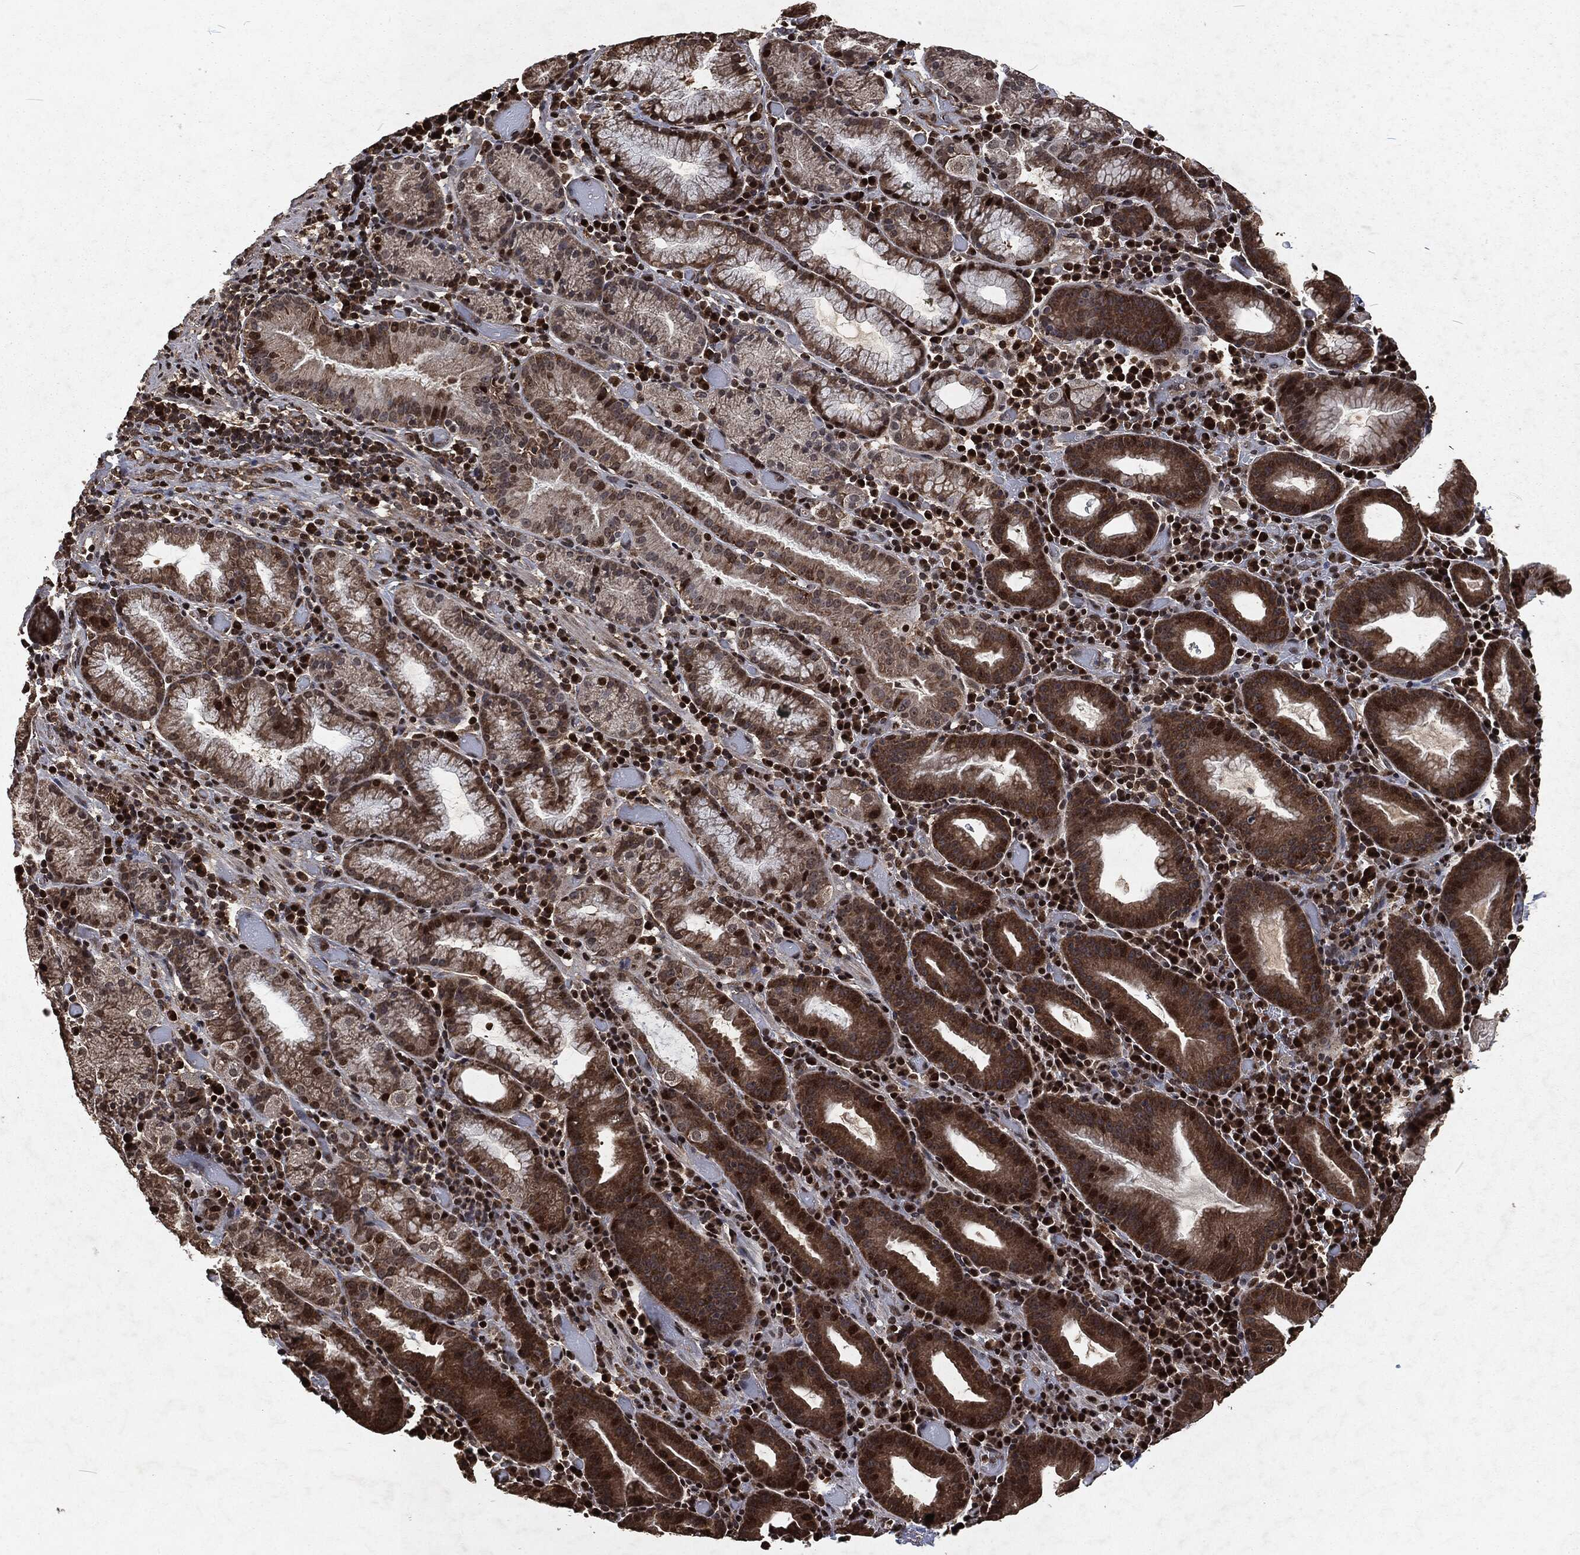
{"staining": {"intensity": "strong", "quantity": "<25%", "location": "cytoplasmic/membranous,nuclear"}, "tissue": "stomach cancer", "cell_type": "Tumor cells", "image_type": "cancer", "snomed": [{"axis": "morphology", "description": "Adenocarcinoma, NOS"}, {"axis": "topography", "description": "Stomach"}], "caption": "Tumor cells reveal strong cytoplasmic/membranous and nuclear expression in about <25% of cells in adenocarcinoma (stomach).", "gene": "SNAI1", "patient": {"sex": "male", "age": 79}}